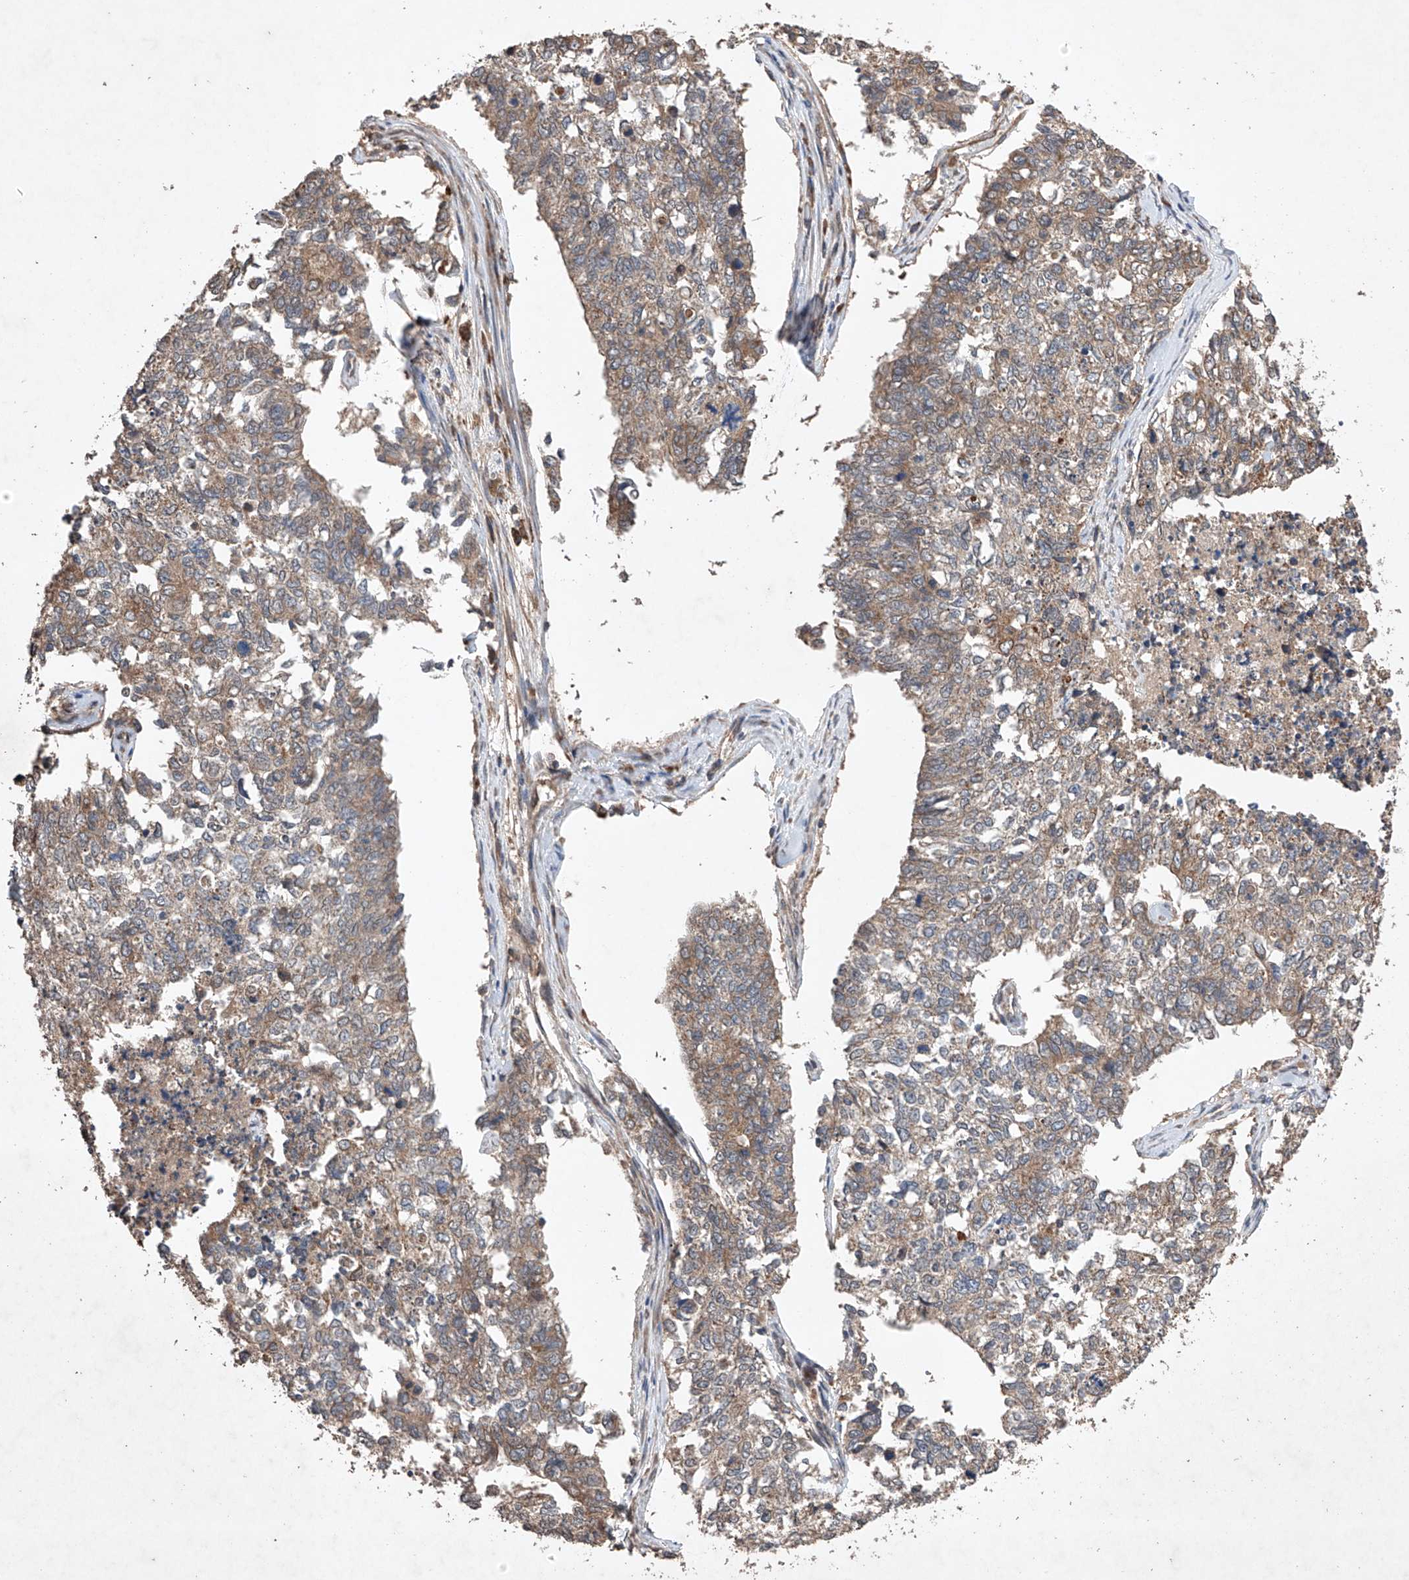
{"staining": {"intensity": "weak", "quantity": ">75%", "location": "cytoplasmic/membranous"}, "tissue": "cervical cancer", "cell_type": "Tumor cells", "image_type": "cancer", "snomed": [{"axis": "morphology", "description": "Squamous cell carcinoma, NOS"}, {"axis": "topography", "description": "Cervix"}], "caption": "Tumor cells display low levels of weak cytoplasmic/membranous expression in approximately >75% of cells in cervical cancer (squamous cell carcinoma). (brown staining indicates protein expression, while blue staining denotes nuclei).", "gene": "LURAP1", "patient": {"sex": "female", "age": 63}}